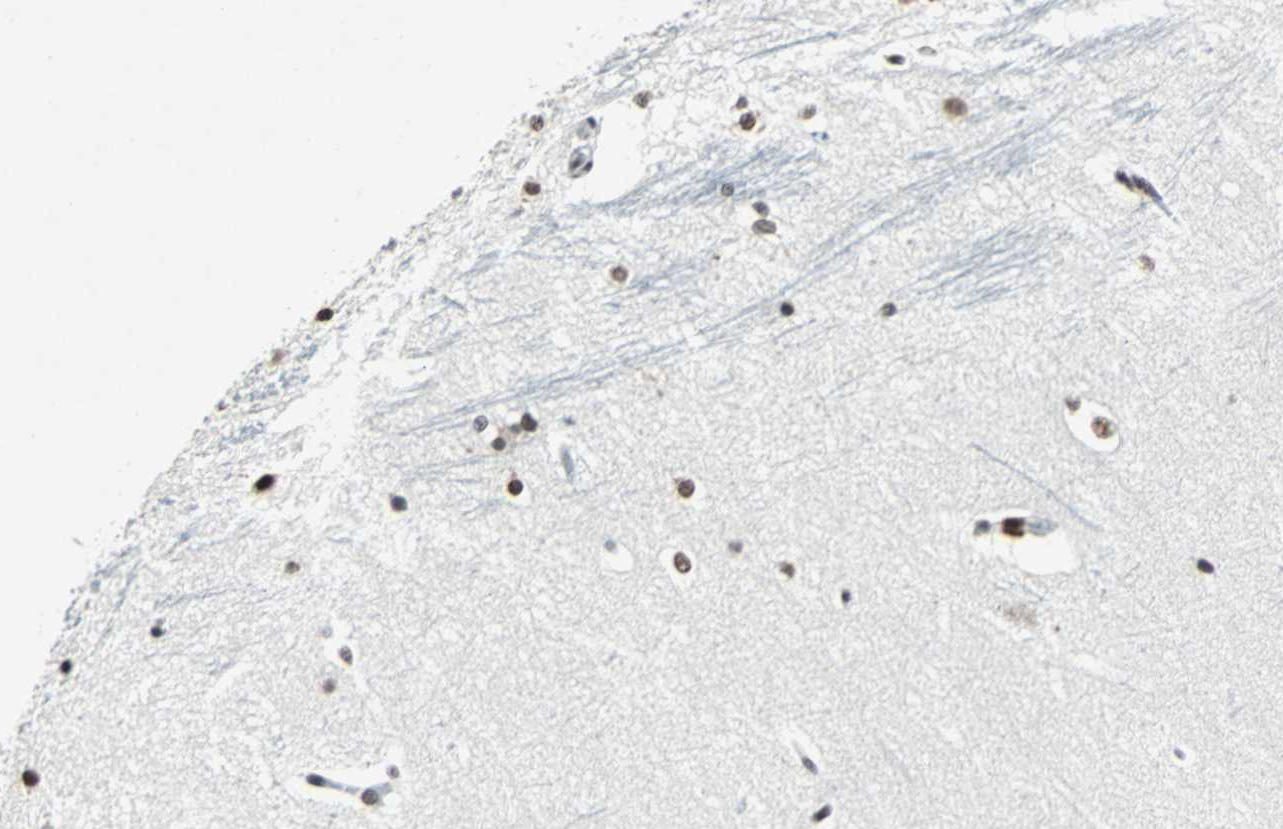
{"staining": {"intensity": "moderate", "quantity": "25%-75%", "location": "nuclear"}, "tissue": "hippocampus", "cell_type": "Glial cells", "image_type": "normal", "snomed": [{"axis": "morphology", "description": "Normal tissue, NOS"}, {"axis": "topography", "description": "Hippocampus"}], "caption": "Glial cells exhibit medium levels of moderate nuclear staining in approximately 25%-75% of cells in benign hippocampus.", "gene": "GATAD2A", "patient": {"sex": "female", "age": 19}}